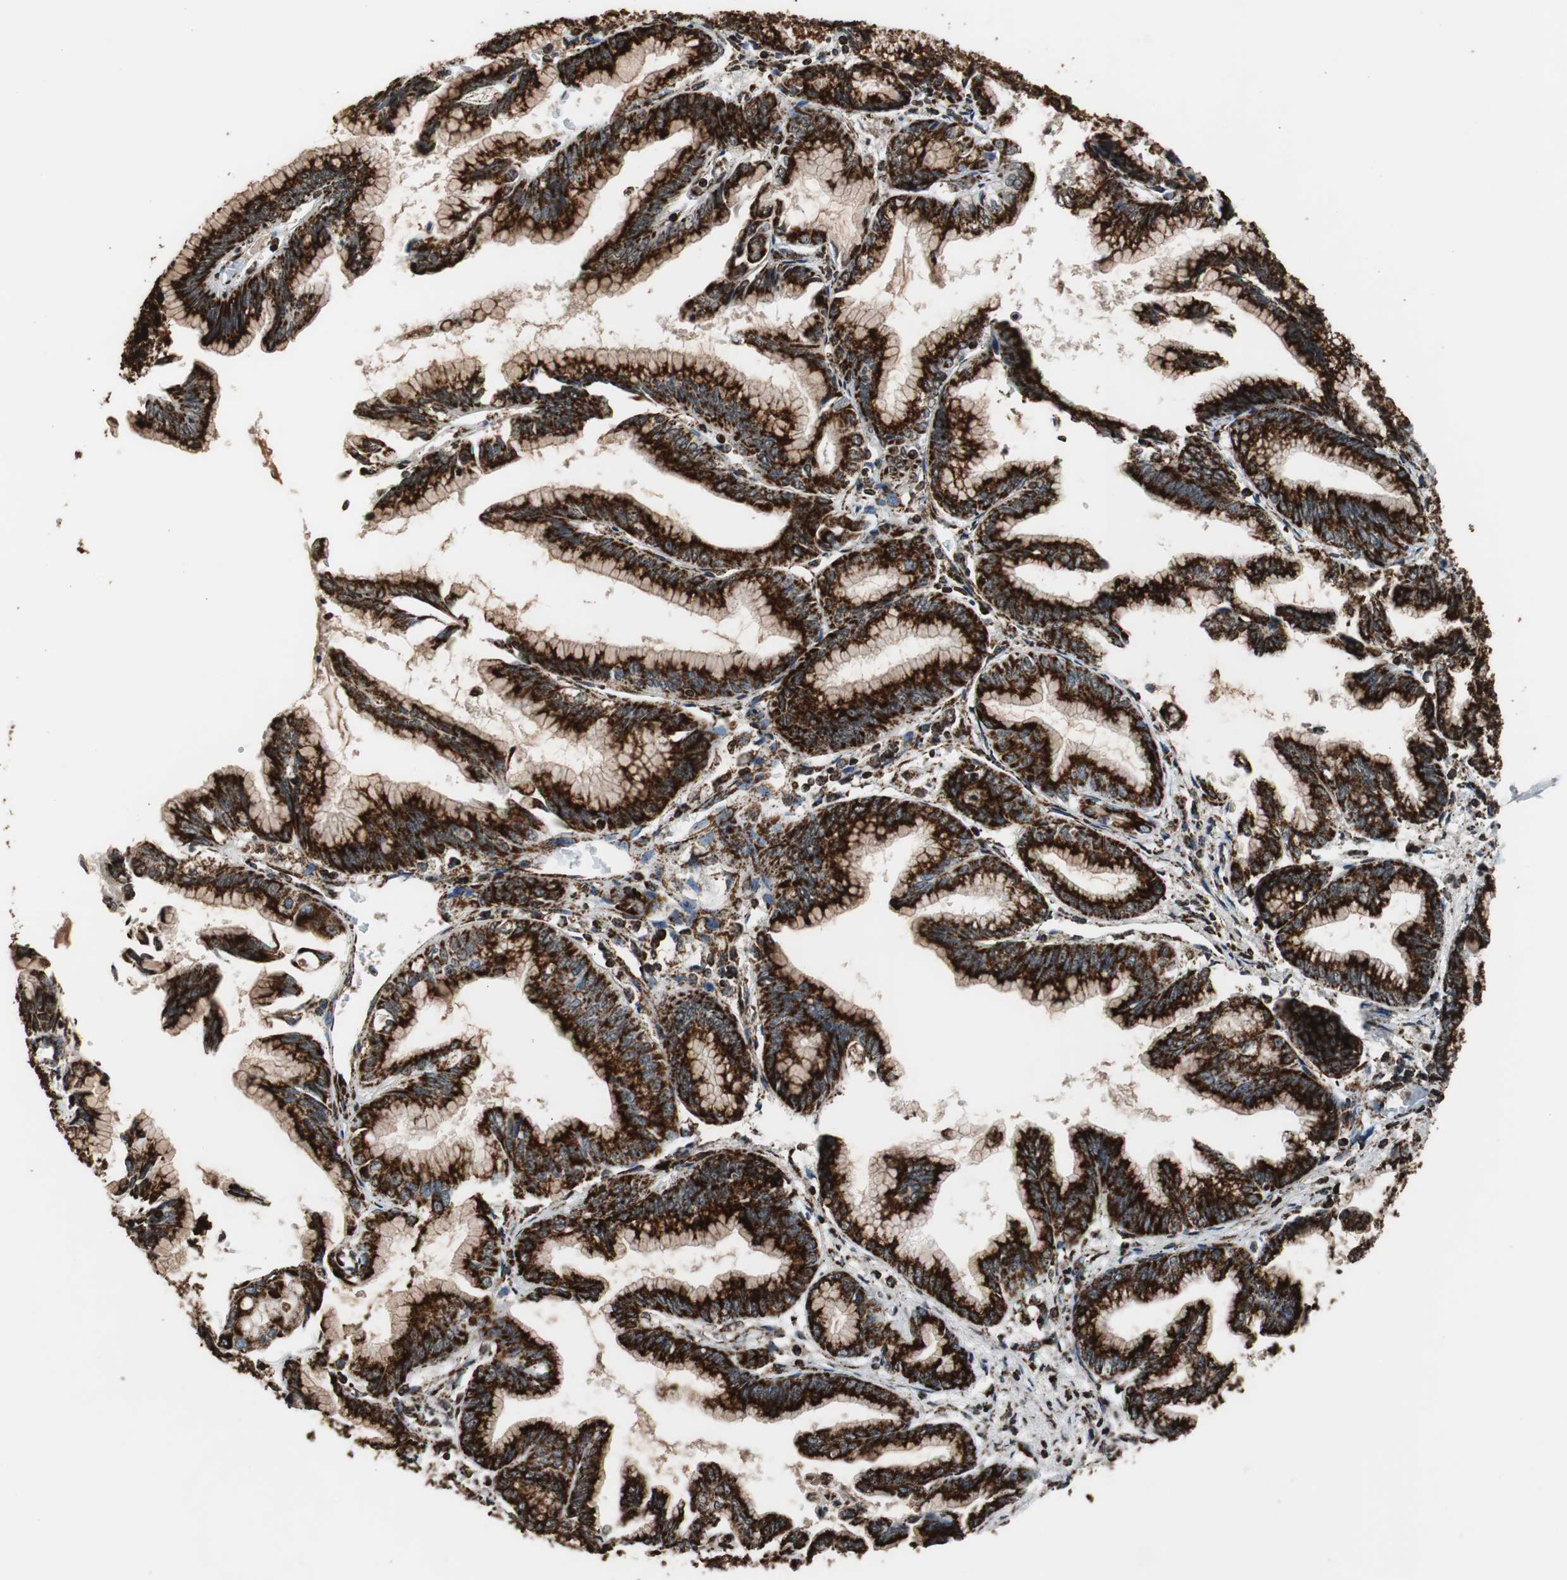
{"staining": {"intensity": "strong", "quantity": ">75%", "location": "cytoplasmic/membranous"}, "tissue": "pancreatic cancer", "cell_type": "Tumor cells", "image_type": "cancer", "snomed": [{"axis": "morphology", "description": "Adenocarcinoma, NOS"}, {"axis": "topography", "description": "Pancreas"}], "caption": "Pancreatic cancer was stained to show a protein in brown. There is high levels of strong cytoplasmic/membranous expression in approximately >75% of tumor cells.", "gene": "HSPA9", "patient": {"sex": "female", "age": 64}}